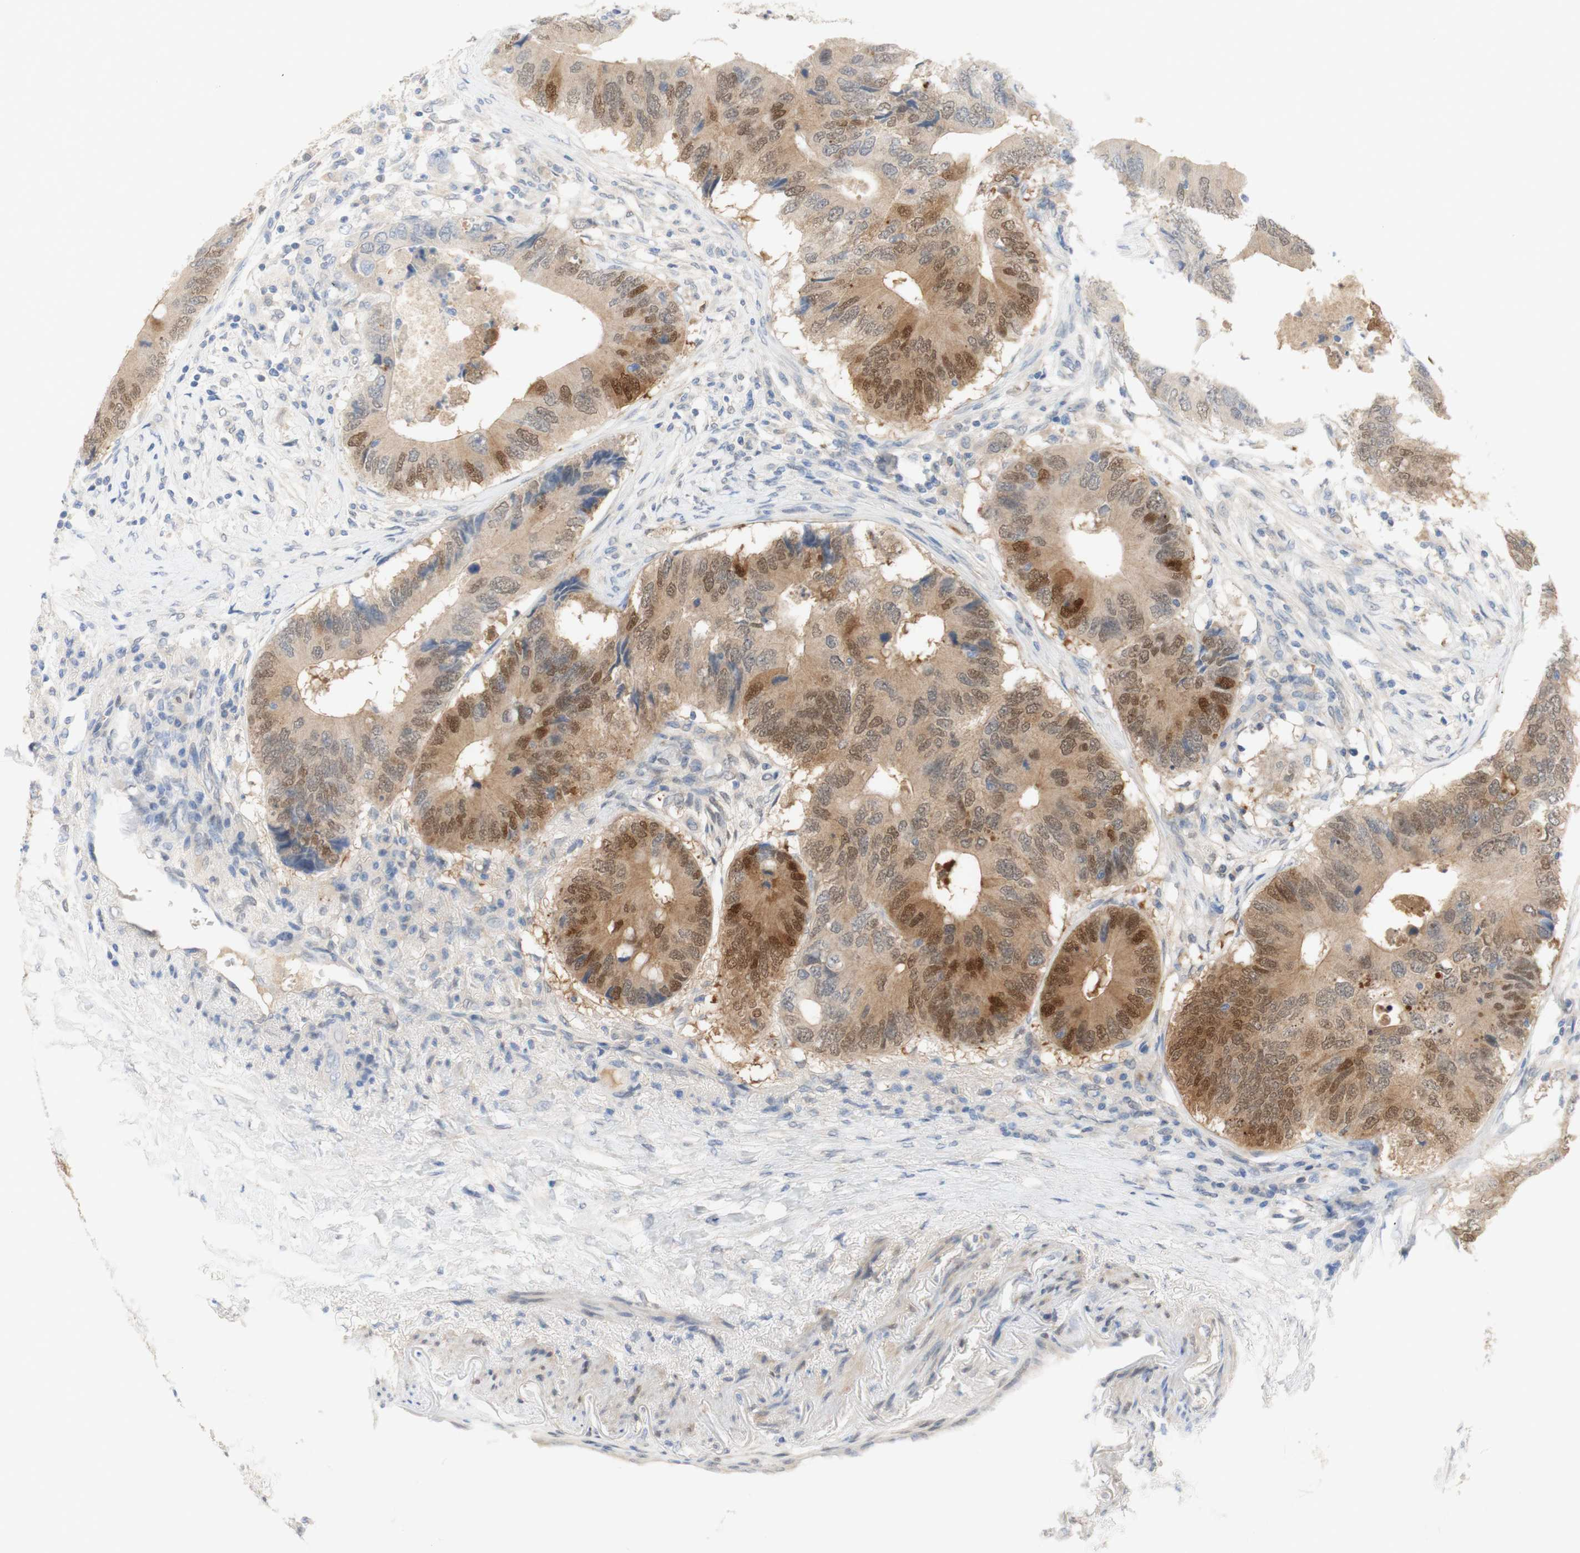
{"staining": {"intensity": "moderate", "quantity": "25%-75%", "location": "nuclear"}, "tissue": "colorectal cancer", "cell_type": "Tumor cells", "image_type": "cancer", "snomed": [{"axis": "morphology", "description": "Adenocarcinoma, NOS"}, {"axis": "topography", "description": "Colon"}], "caption": "Colorectal cancer stained with immunohistochemistry displays moderate nuclear positivity in about 25%-75% of tumor cells.", "gene": "SELENBP1", "patient": {"sex": "male", "age": 71}}